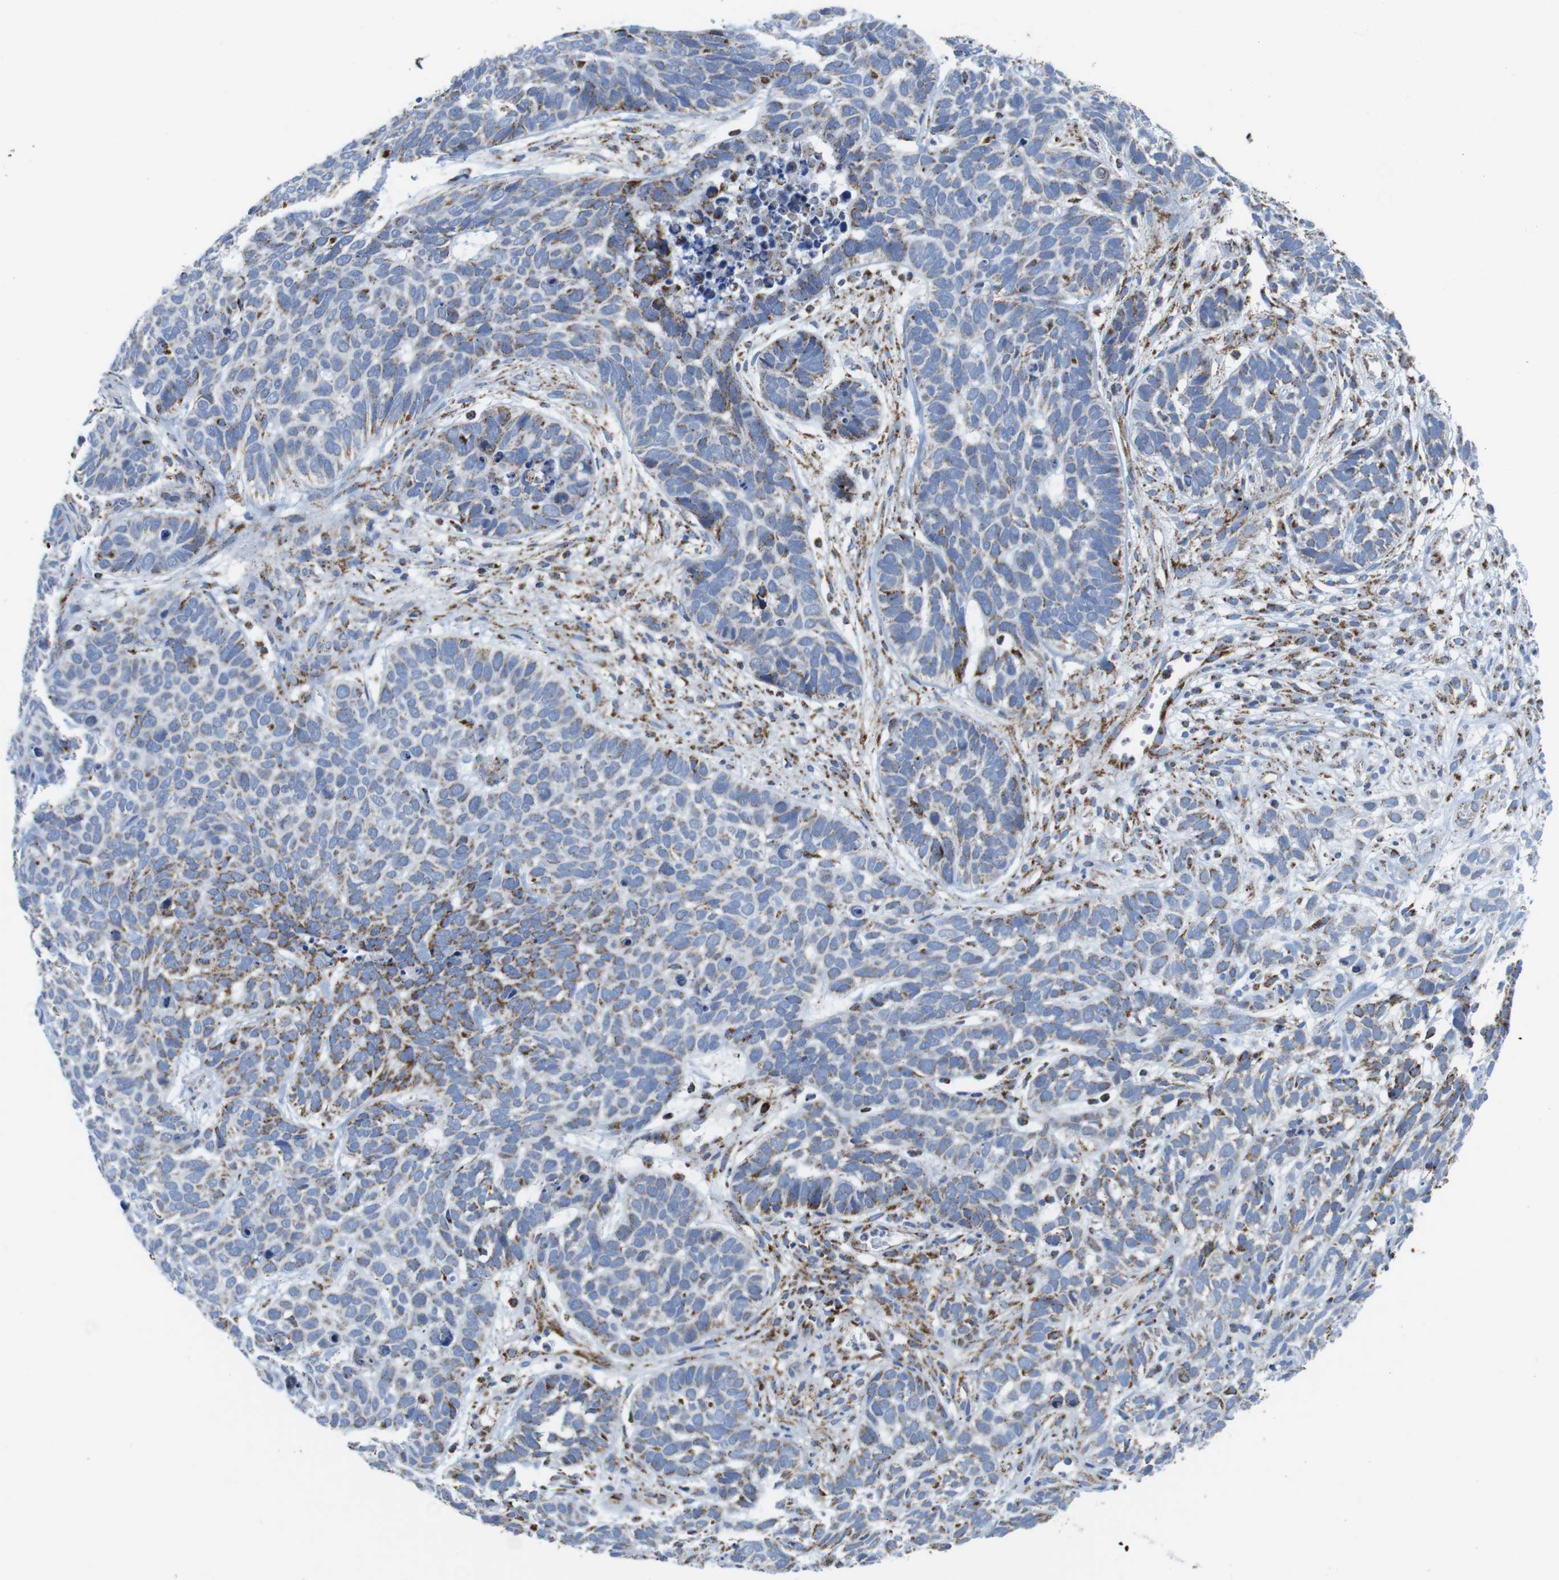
{"staining": {"intensity": "moderate", "quantity": "<25%", "location": "cytoplasmic/membranous"}, "tissue": "skin cancer", "cell_type": "Tumor cells", "image_type": "cancer", "snomed": [{"axis": "morphology", "description": "Basal cell carcinoma"}, {"axis": "topography", "description": "Skin"}], "caption": "Brown immunohistochemical staining in human skin cancer (basal cell carcinoma) demonstrates moderate cytoplasmic/membranous staining in about <25% of tumor cells.", "gene": "ATP5PO", "patient": {"sex": "male", "age": 87}}